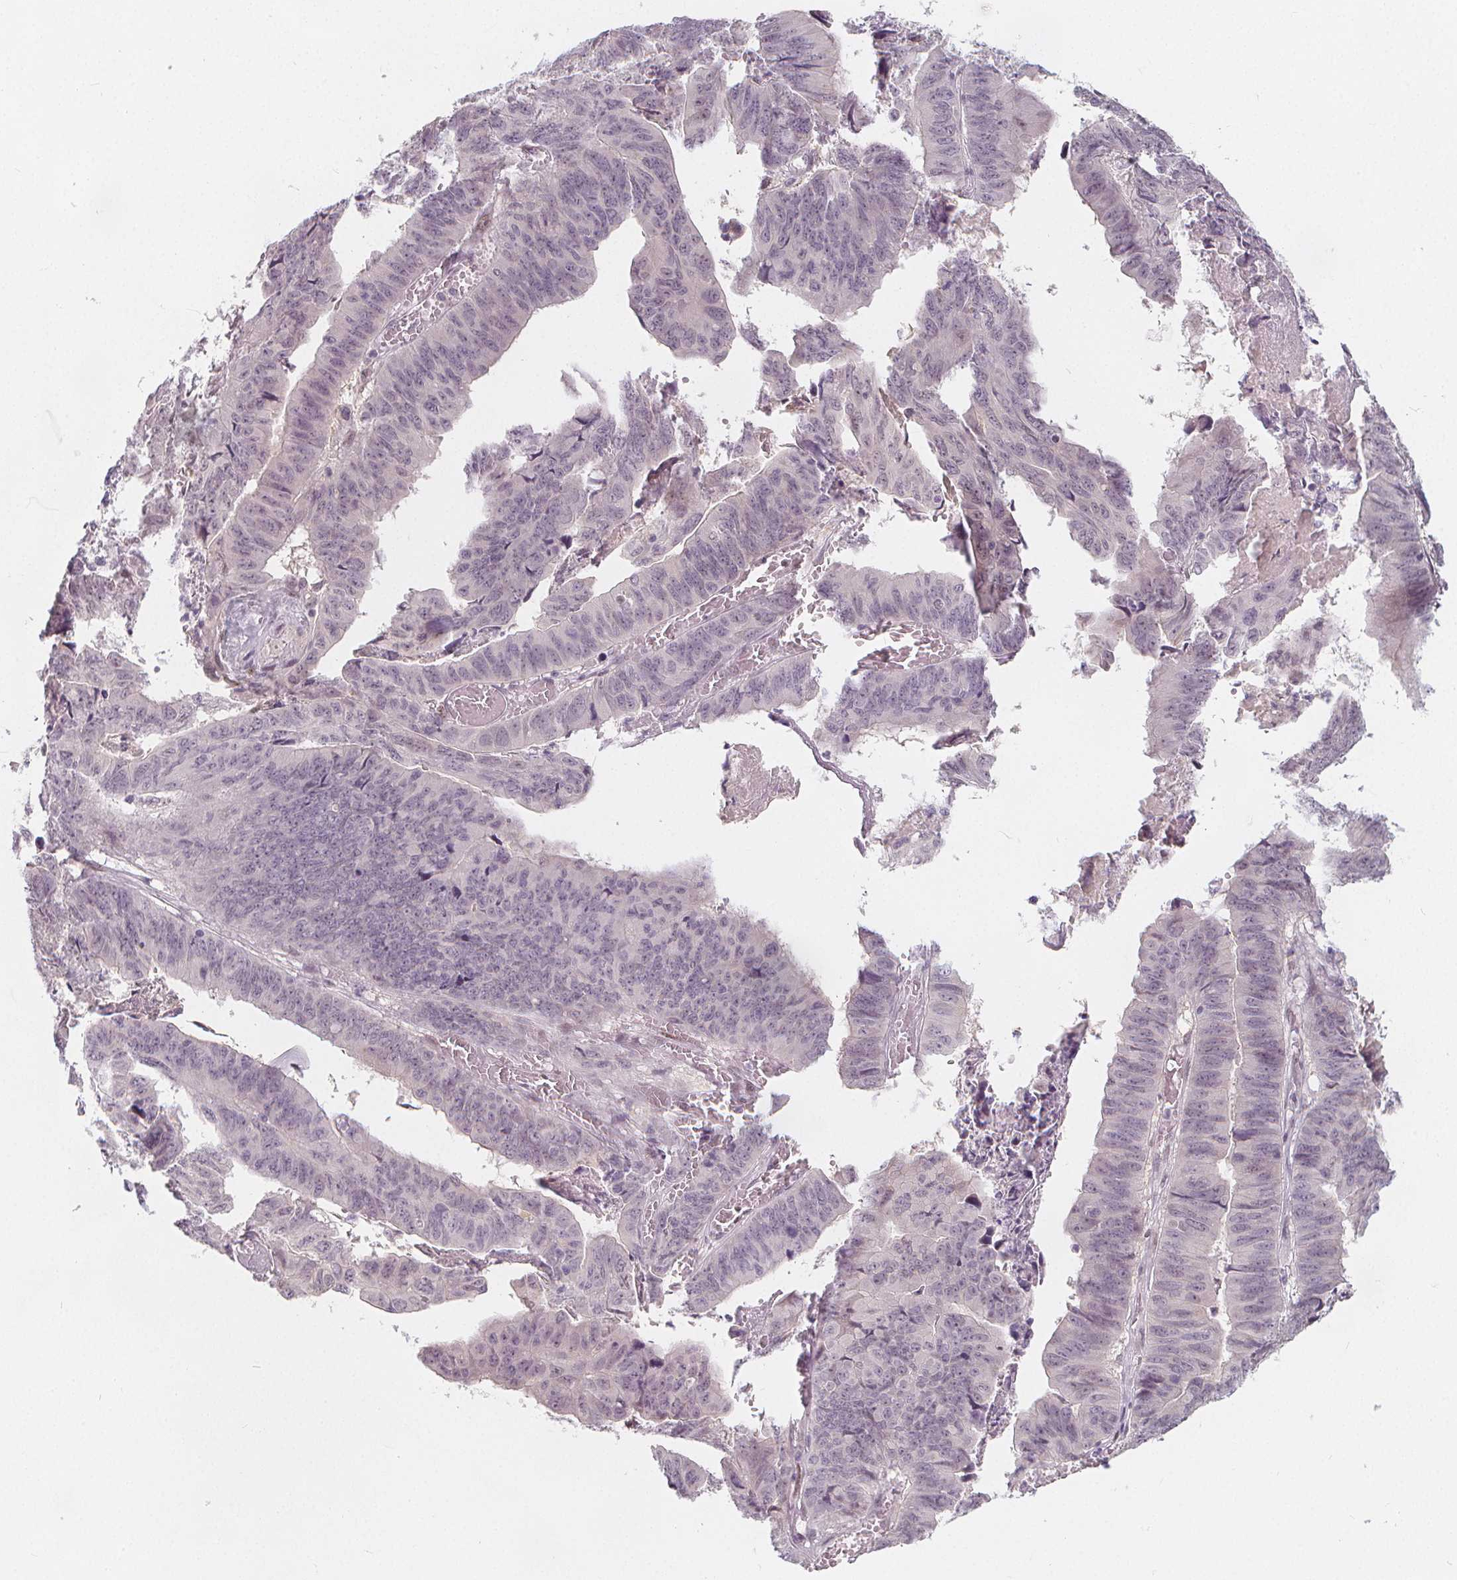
{"staining": {"intensity": "negative", "quantity": "none", "location": "none"}, "tissue": "stomach cancer", "cell_type": "Tumor cells", "image_type": "cancer", "snomed": [{"axis": "morphology", "description": "Adenocarcinoma, NOS"}, {"axis": "topography", "description": "Stomach, lower"}], "caption": "Histopathology image shows no protein expression in tumor cells of stomach cancer (adenocarcinoma) tissue.", "gene": "DRC3", "patient": {"sex": "male", "age": 77}}